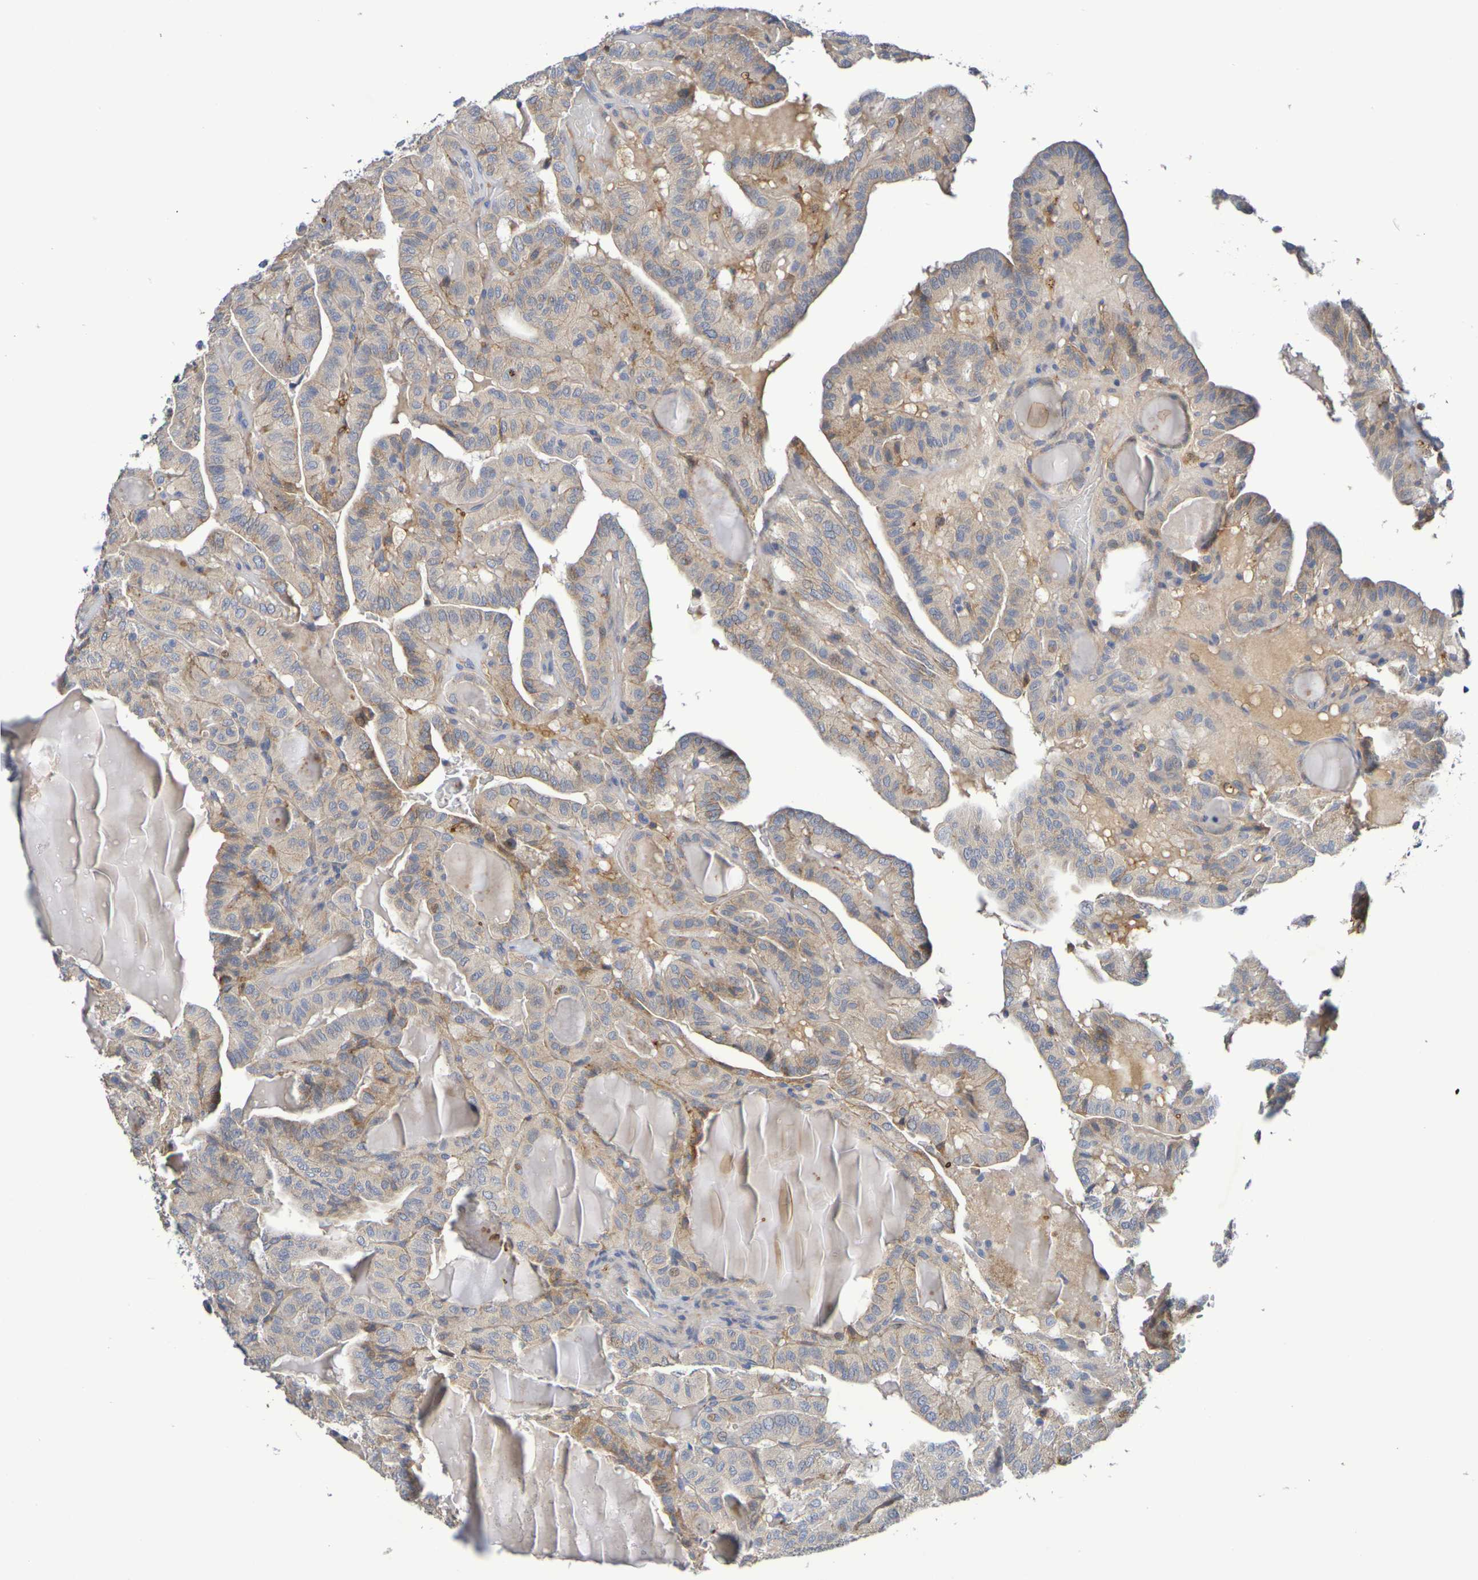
{"staining": {"intensity": "moderate", "quantity": "25%-75%", "location": "cytoplasmic/membranous"}, "tissue": "thyroid cancer", "cell_type": "Tumor cells", "image_type": "cancer", "snomed": [{"axis": "morphology", "description": "Papillary adenocarcinoma, NOS"}, {"axis": "topography", "description": "Thyroid gland"}], "caption": "The micrograph shows immunohistochemical staining of thyroid cancer. There is moderate cytoplasmic/membranous positivity is seen in approximately 25%-75% of tumor cells.", "gene": "SDC4", "patient": {"sex": "male", "age": 77}}